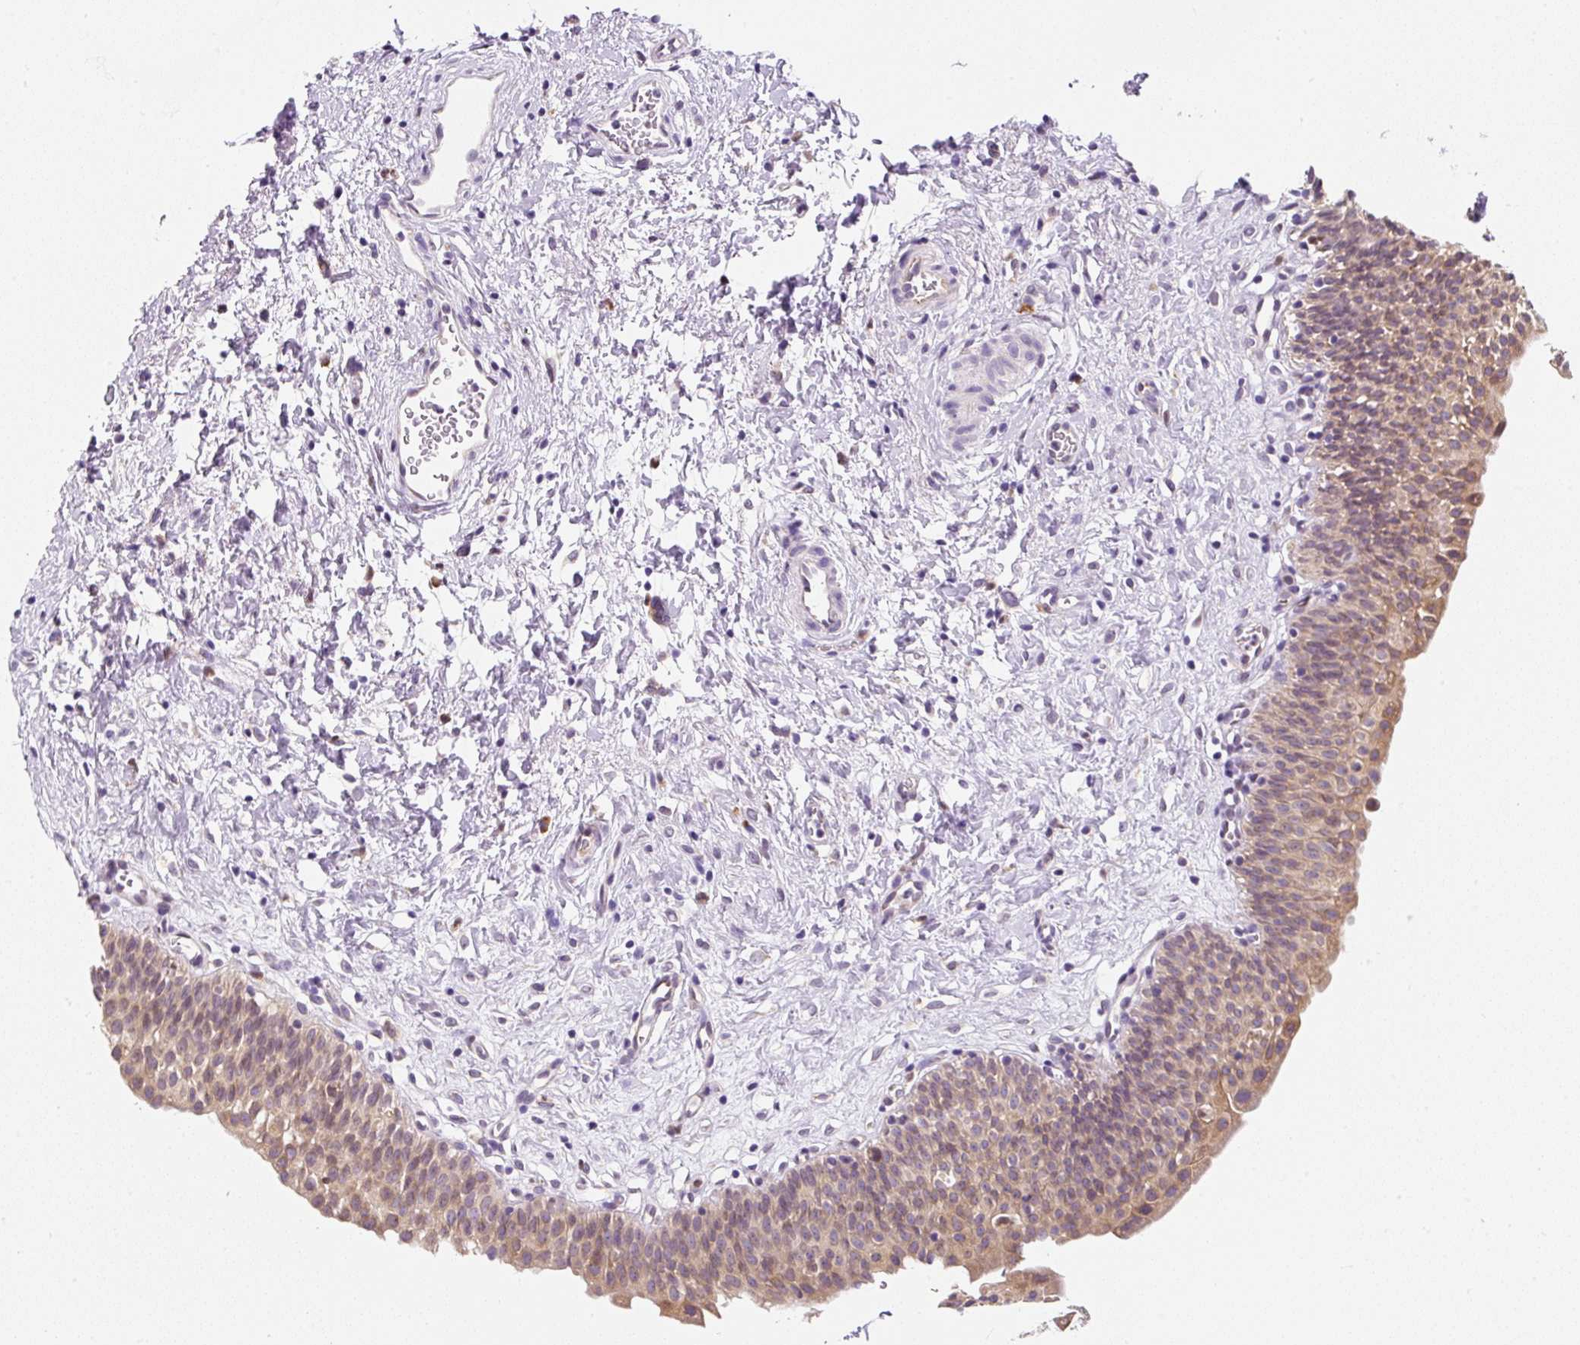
{"staining": {"intensity": "weak", "quantity": "25%-75%", "location": "cytoplasmic/membranous"}, "tissue": "urinary bladder", "cell_type": "Urothelial cells", "image_type": "normal", "snomed": [{"axis": "morphology", "description": "Normal tissue, NOS"}, {"axis": "topography", "description": "Urinary bladder"}], "caption": "Immunohistochemical staining of unremarkable urinary bladder reveals low levels of weak cytoplasmic/membranous staining in approximately 25%-75% of urothelial cells. (DAB = brown stain, brightfield microscopy at high magnification).", "gene": "DDOST", "patient": {"sex": "male", "age": 51}}